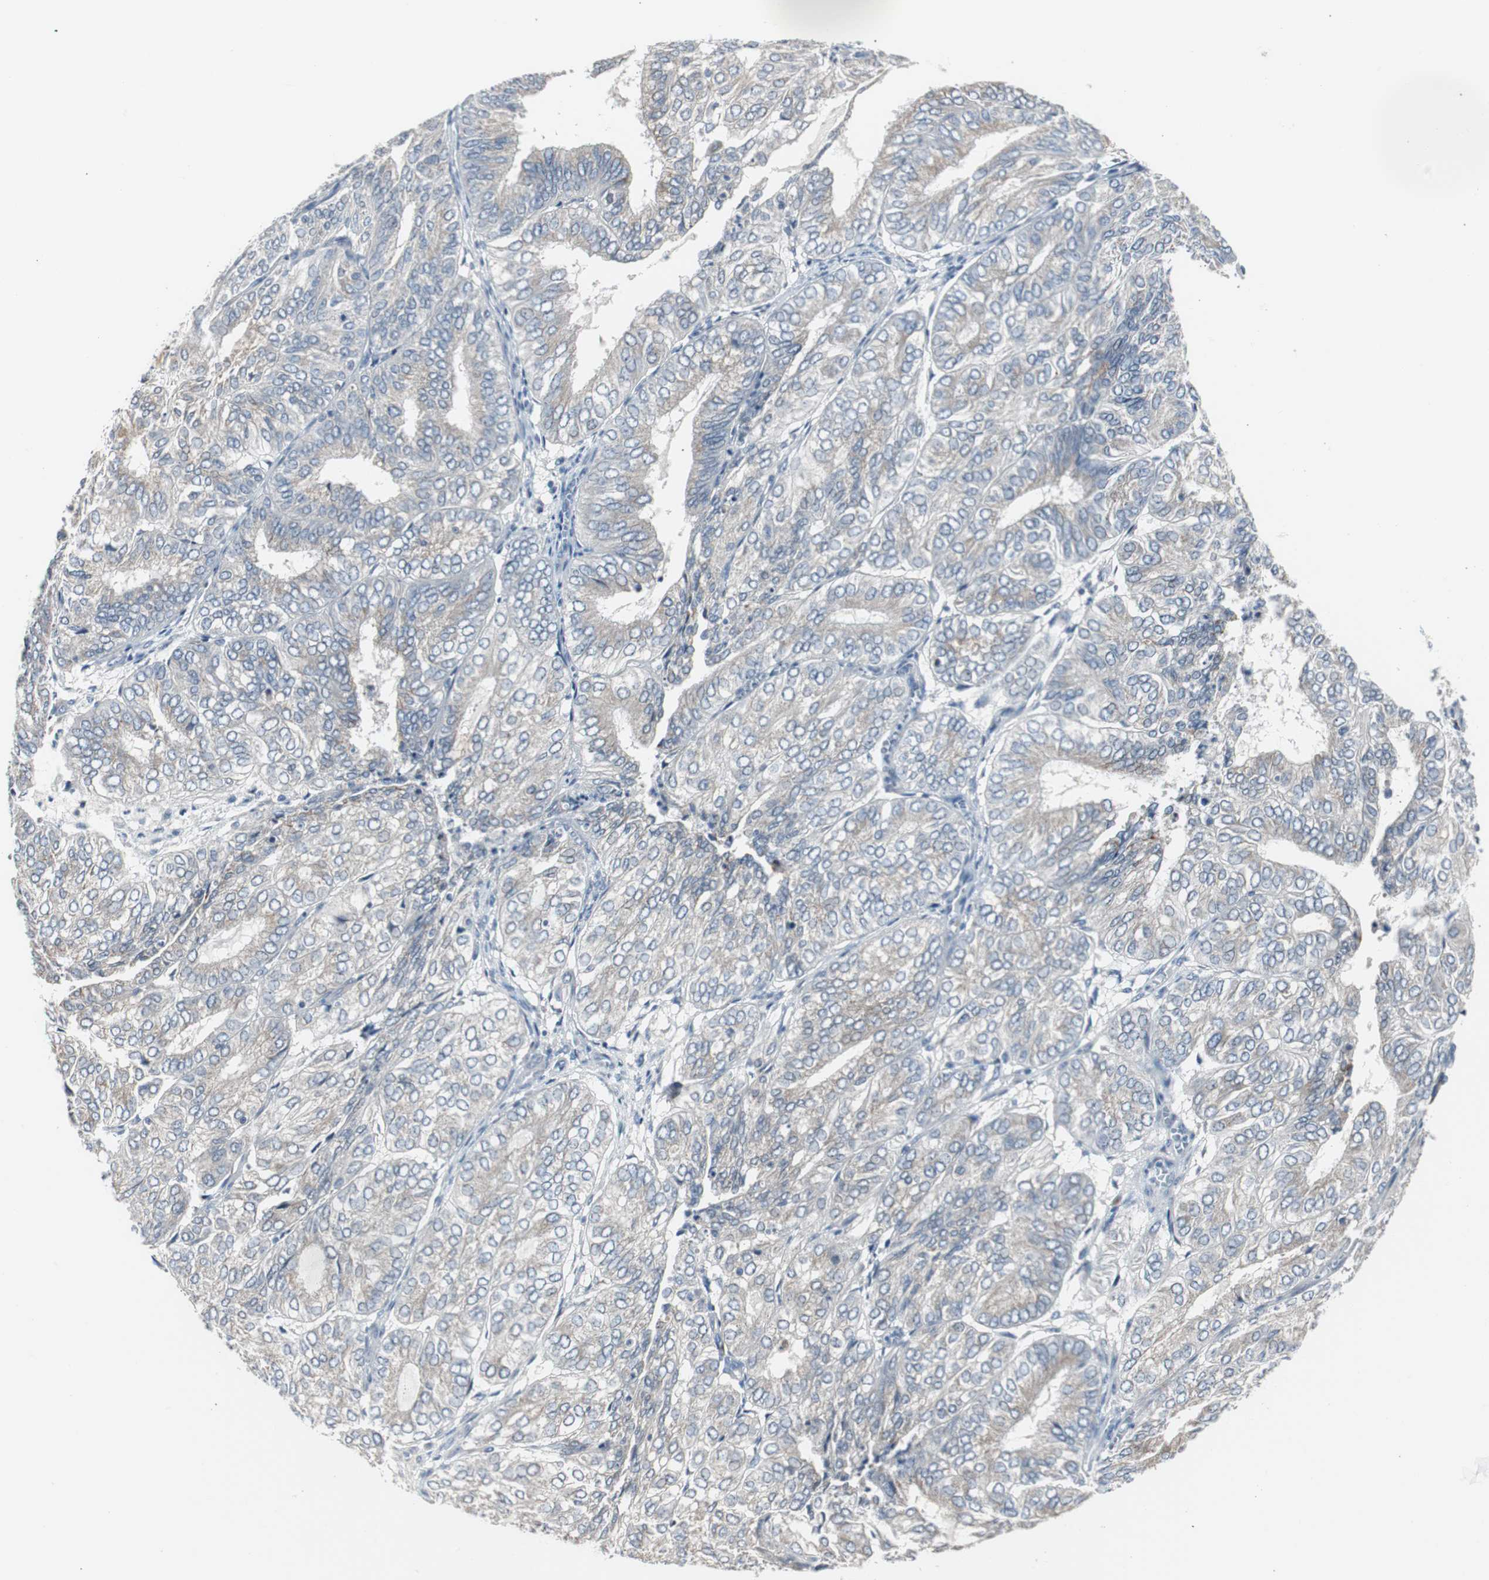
{"staining": {"intensity": "weak", "quantity": "25%-75%", "location": "cytoplasmic/membranous"}, "tissue": "endometrial cancer", "cell_type": "Tumor cells", "image_type": "cancer", "snomed": [{"axis": "morphology", "description": "Adenocarcinoma, NOS"}, {"axis": "topography", "description": "Uterus"}], "caption": "Protein expression by immunohistochemistry (IHC) exhibits weak cytoplasmic/membranous positivity in about 25%-75% of tumor cells in endometrial cancer (adenocarcinoma).", "gene": "SOX30", "patient": {"sex": "female", "age": 60}}